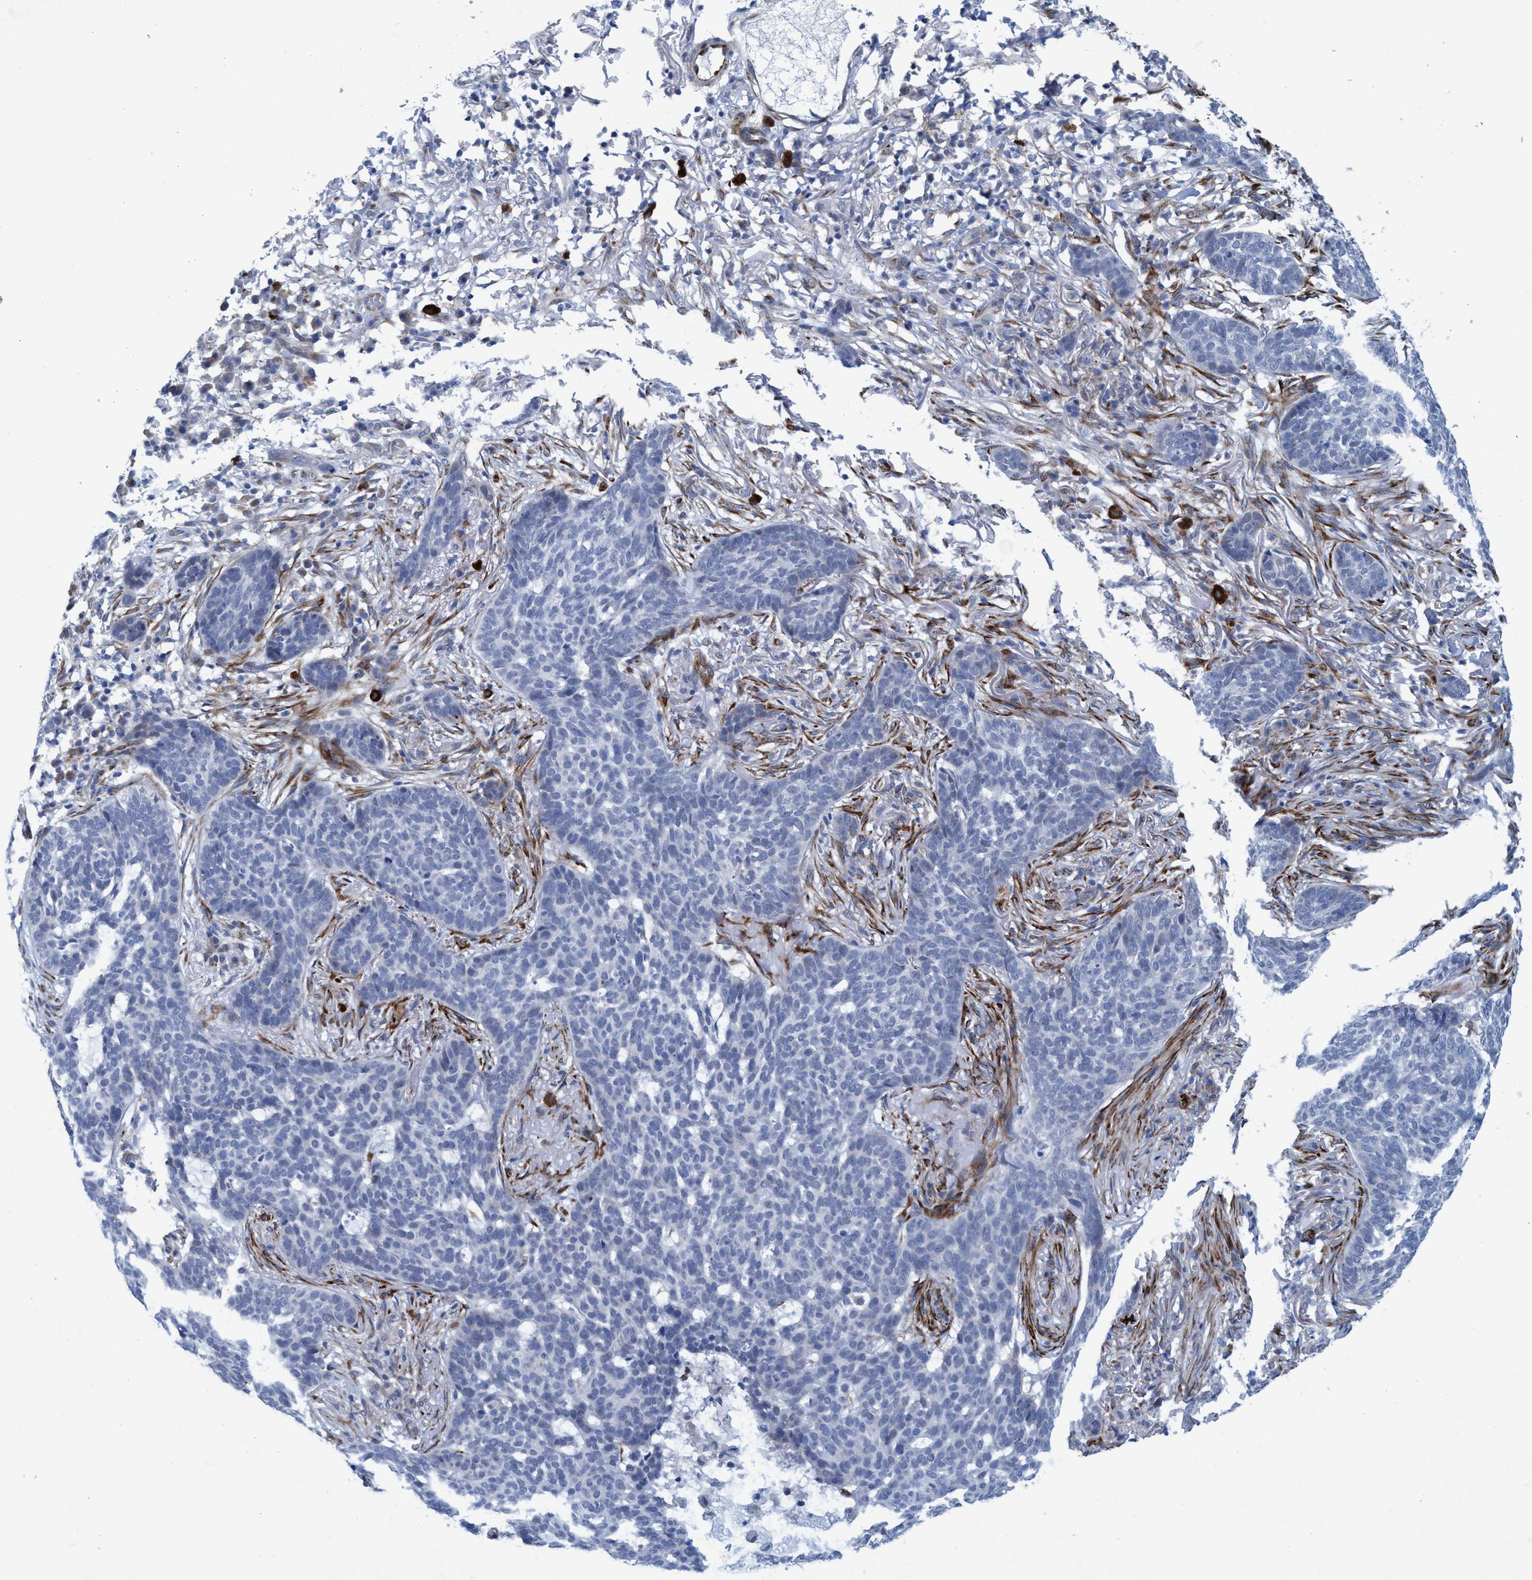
{"staining": {"intensity": "negative", "quantity": "none", "location": "none"}, "tissue": "skin cancer", "cell_type": "Tumor cells", "image_type": "cancer", "snomed": [{"axis": "morphology", "description": "Basal cell carcinoma"}, {"axis": "topography", "description": "Skin"}], "caption": "This is an immunohistochemistry (IHC) photomicrograph of human skin cancer. There is no positivity in tumor cells.", "gene": "SLC43A2", "patient": {"sex": "male", "age": 85}}